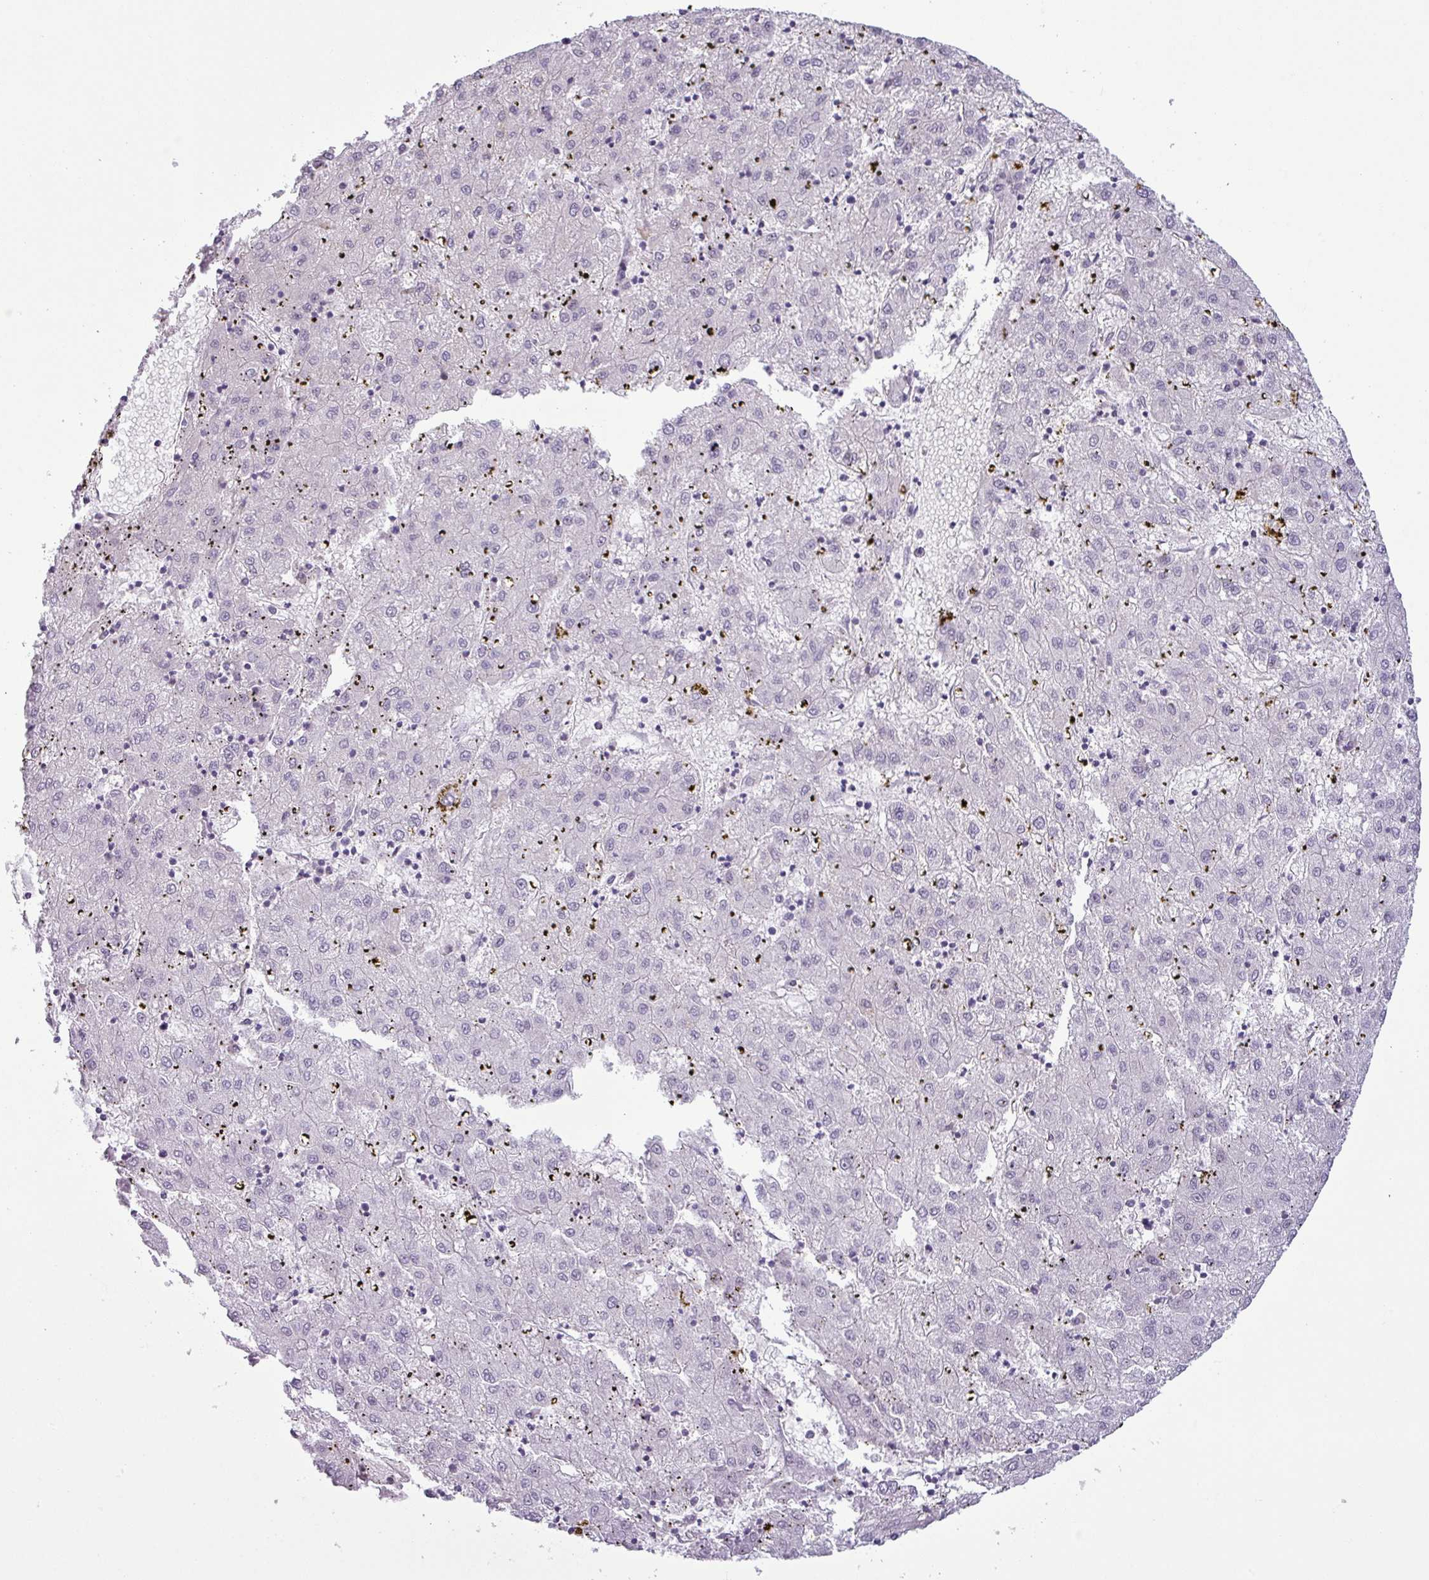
{"staining": {"intensity": "negative", "quantity": "none", "location": "none"}, "tissue": "liver cancer", "cell_type": "Tumor cells", "image_type": "cancer", "snomed": [{"axis": "morphology", "description": "Carcinoma, Hepatocellular, NOS"}, {"axis": "topography", "description": "Liver"}], "caption": "Liver hepatocellular carcinoma was stained to show a protein in brown. There is no significant expression in tumor cells.", "gene": "CCDC144A", "patient": {"sex": "male", "age": 72}}